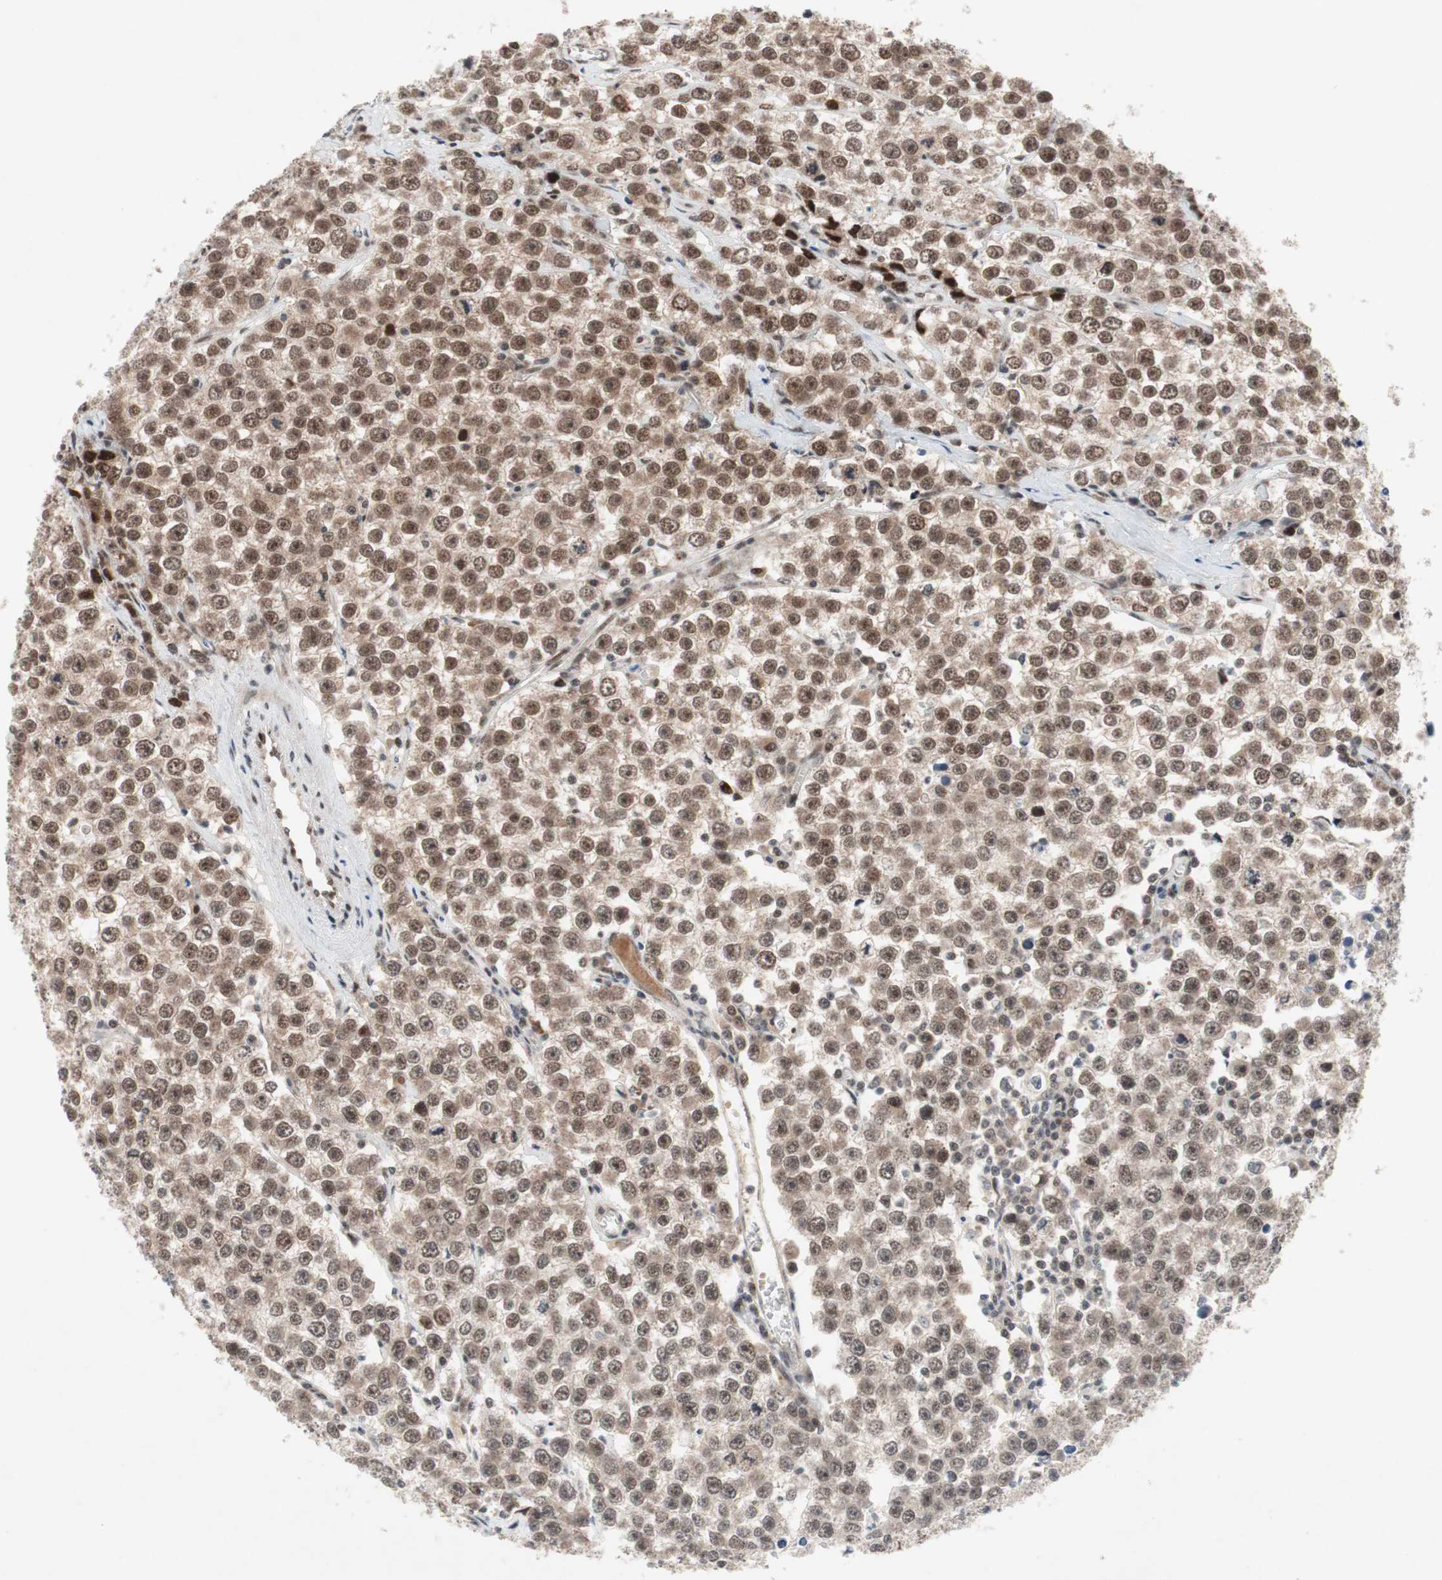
{"staining": {"intensity": "moderate", "quantity": ">75%", "location": "cytoplasmic/membranous,nuclear"}, "tissue": "testis cancer", "cell_type": "Tumor cells", "image_type": "cancer", "snomed": [{"axis": "morphology", "description": "Seminoma, NOS"}, {"axis": "morphology", "description": "Carcinoma, Embryonal, NOS"}, {"axis": "topography", "description": "Testis"}], "caption": "The image exhibits a brown stain indicating the presence of a protein in the cytoplasmic/membranous and nuclear of tumor cells in testis embryonal carcinoma.", "gene": "TCF12", "patient": {"sex": "male", "age": 52}}